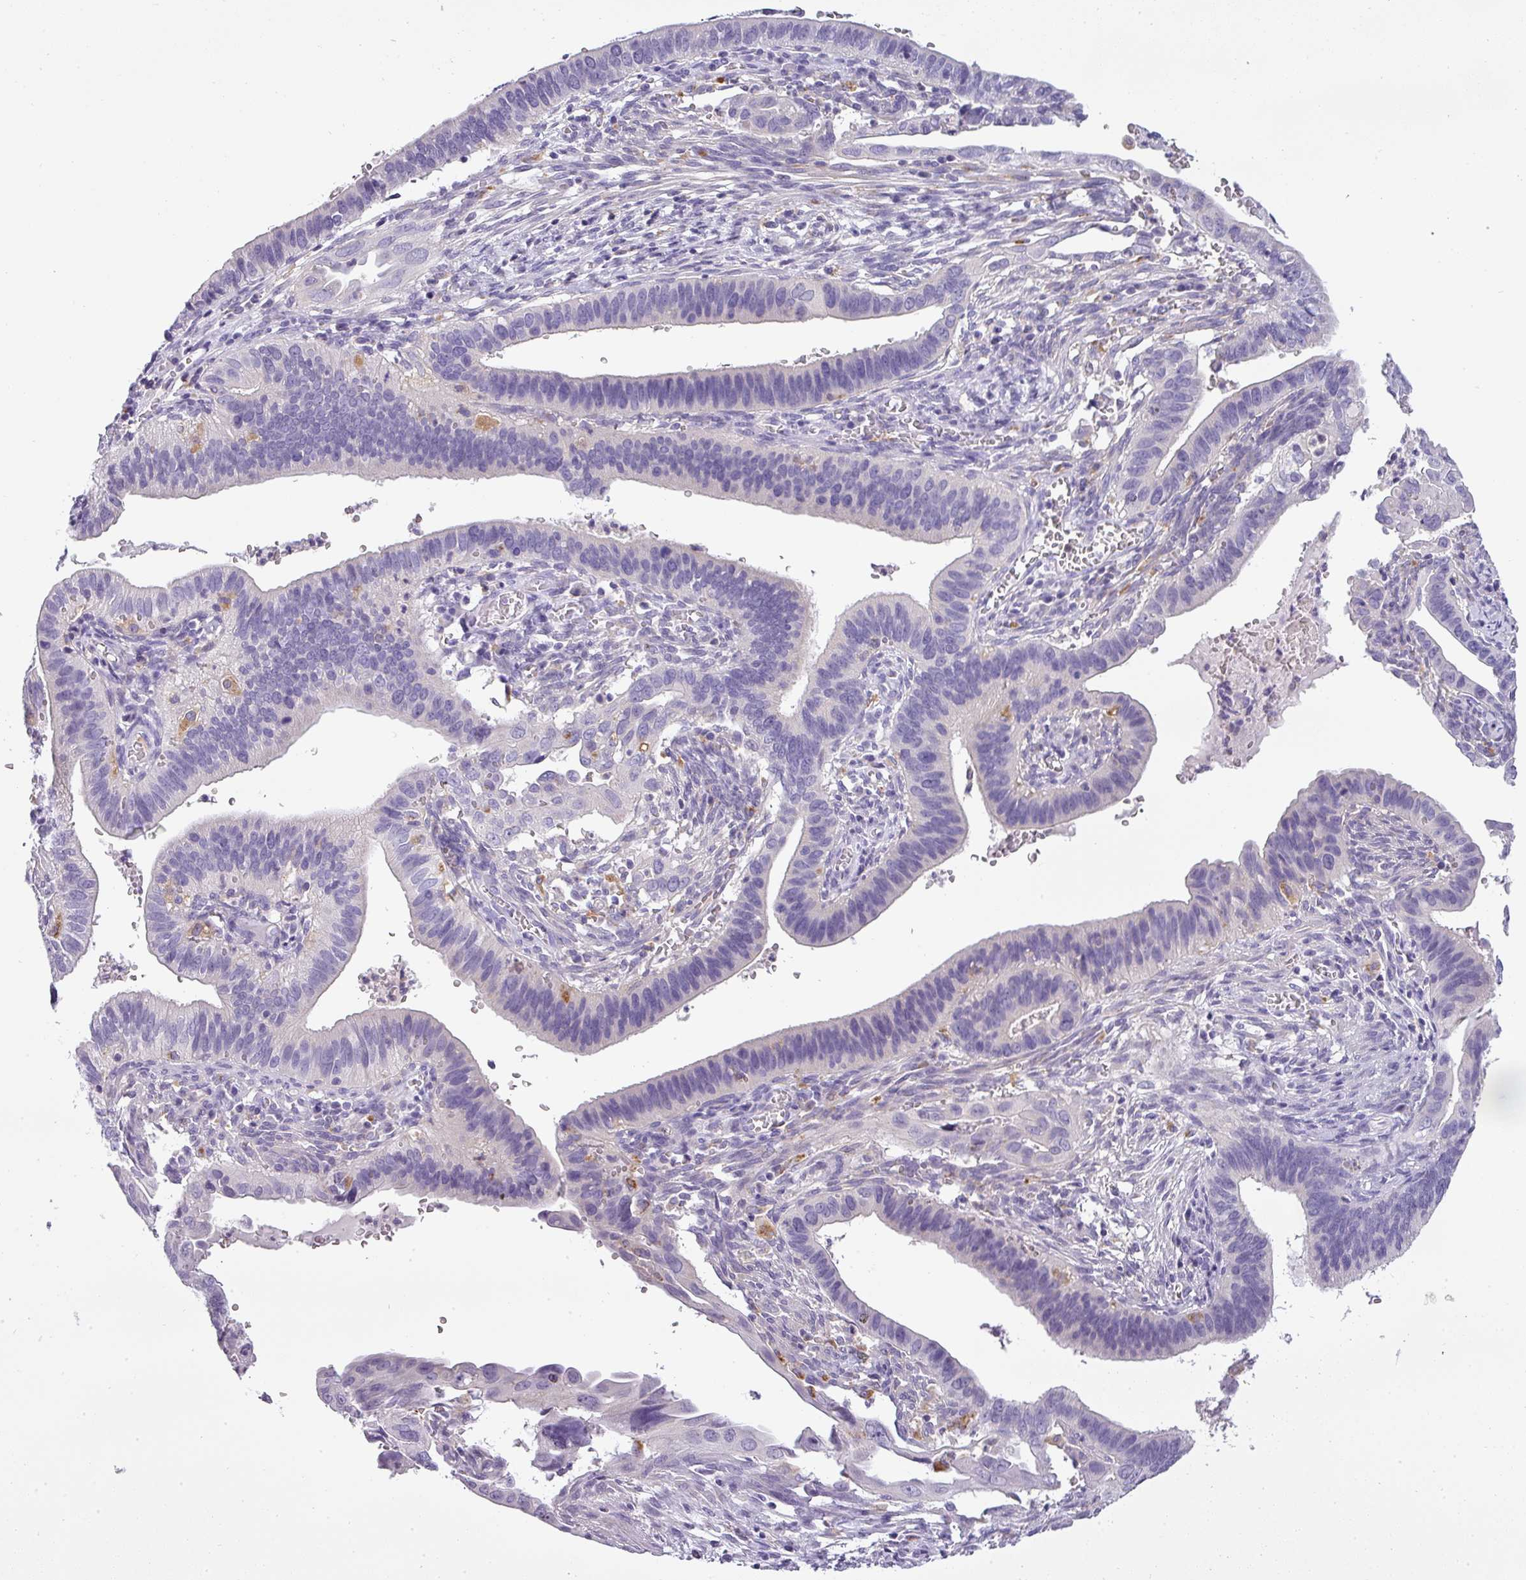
{"staining": {"intensity": "negative", "quantity": "none", "location": "none"}, "tissue": "cervical cancer", "cell_type": "Tumor cells", "image_type": "cancer", "snomed": [{"axis": "morphology", "description": "Adenocarcinoma, NOS"}, {"axis": "topography", "description": "Cervix"}], "caption": "Protein analysis of cervical cancer demonstrates no significant staining in tumor cells.", "gene": "ATP6V1D", "patient": {"sex": "female", "age": 42}}